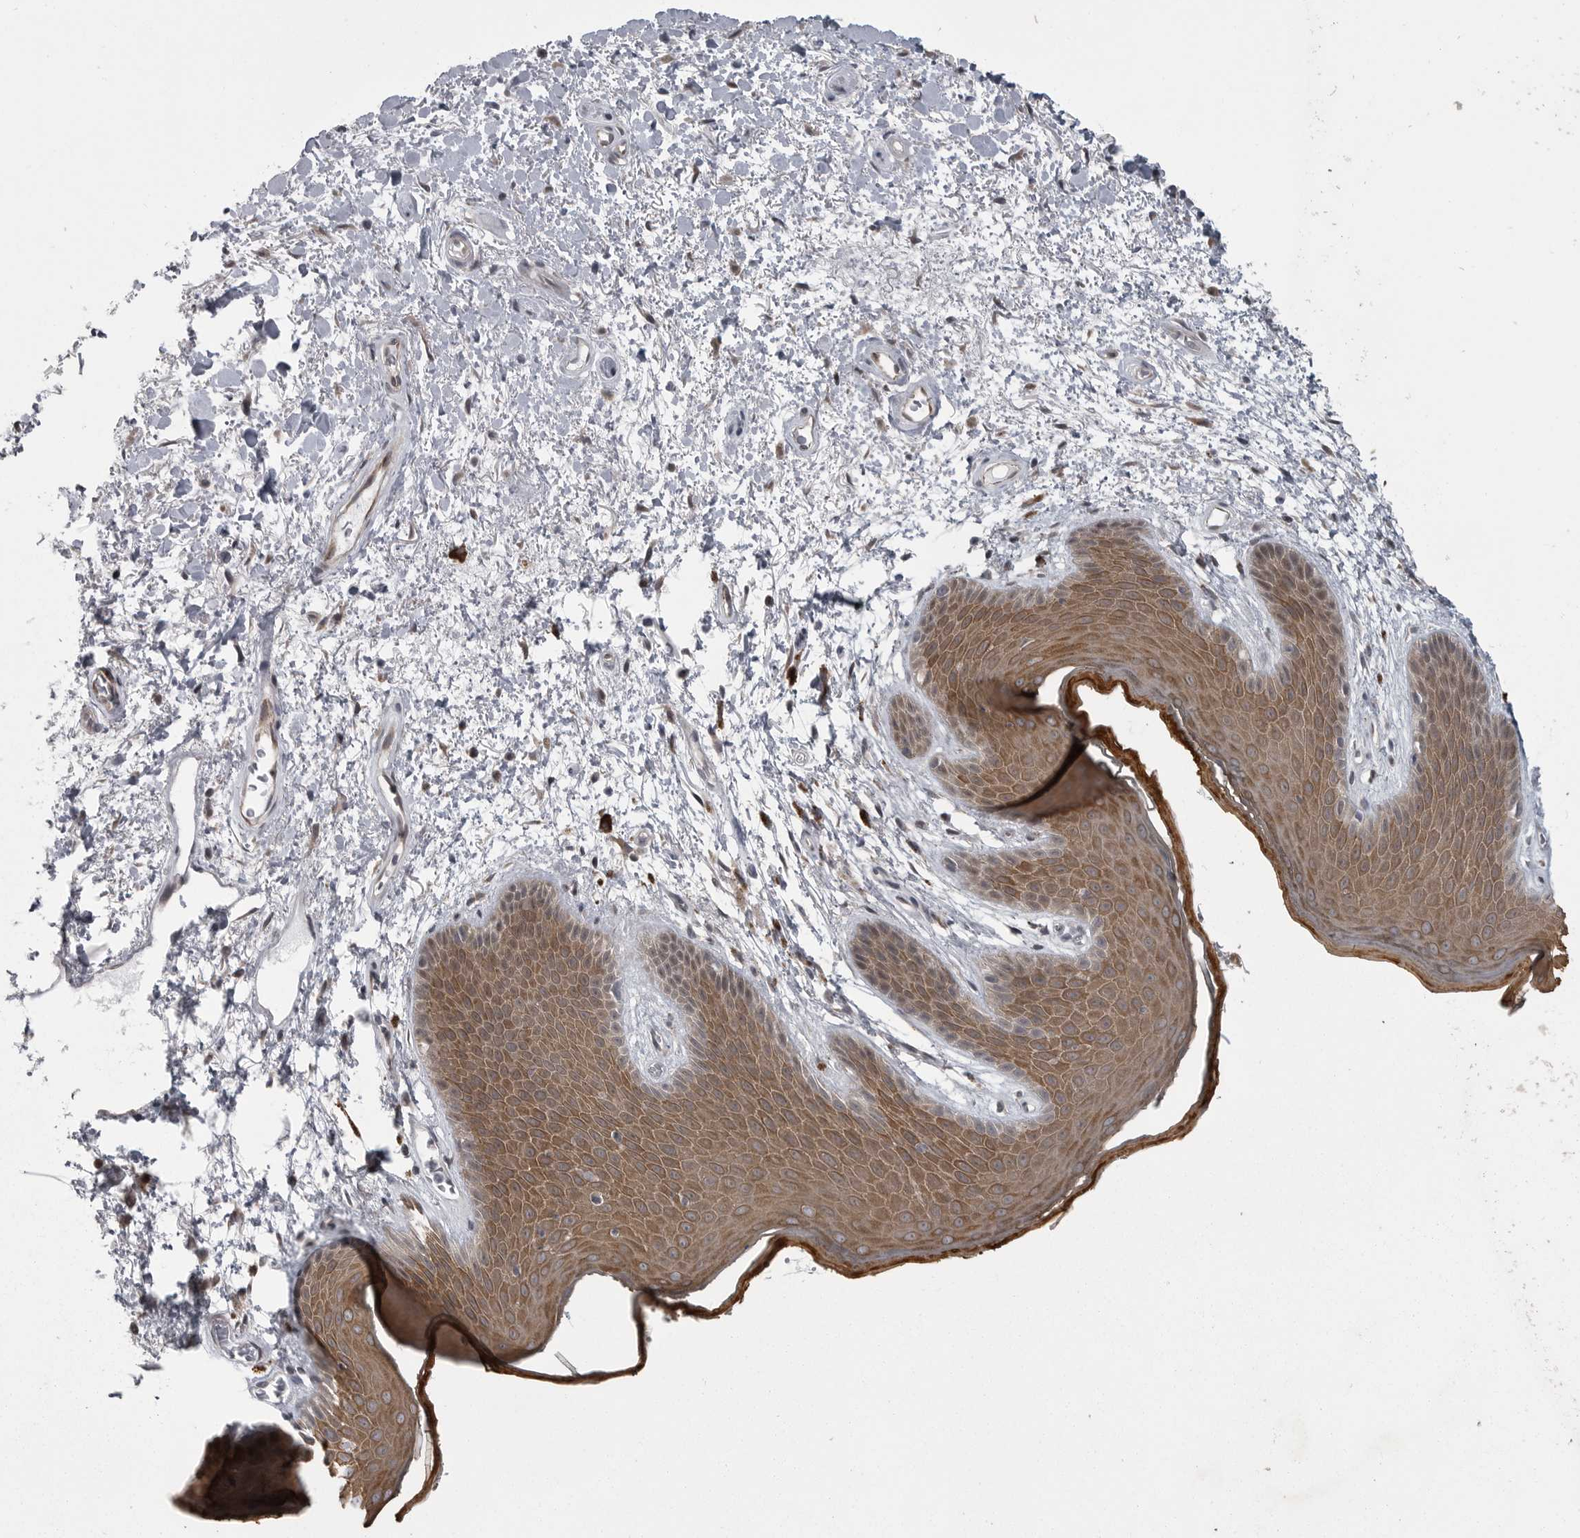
{"staining": {"intensity": "moderate", "quantity": ">75%", "location": "cytoplasmic/membranous"}, "tissue": "skin", "cell_type": "Epidermal cells", "image_type": "normal", "snomed": [{"axis": "morphology", "description": "Normal tissue, NOS"}, {"axis": "topography", "description": "Anal"}], "caption": "IHC histopathology image of normal skin: skin stained using immunohistochemistry exhibits medium levels of moderate protein expression localized specifically in the cytoplasmic/membranous of epidermal cells, appearing as a cytoplasmic/membranous brown color.", "gene": "PPP1R9A", "patient": {"sex": "male", "age": 74}}